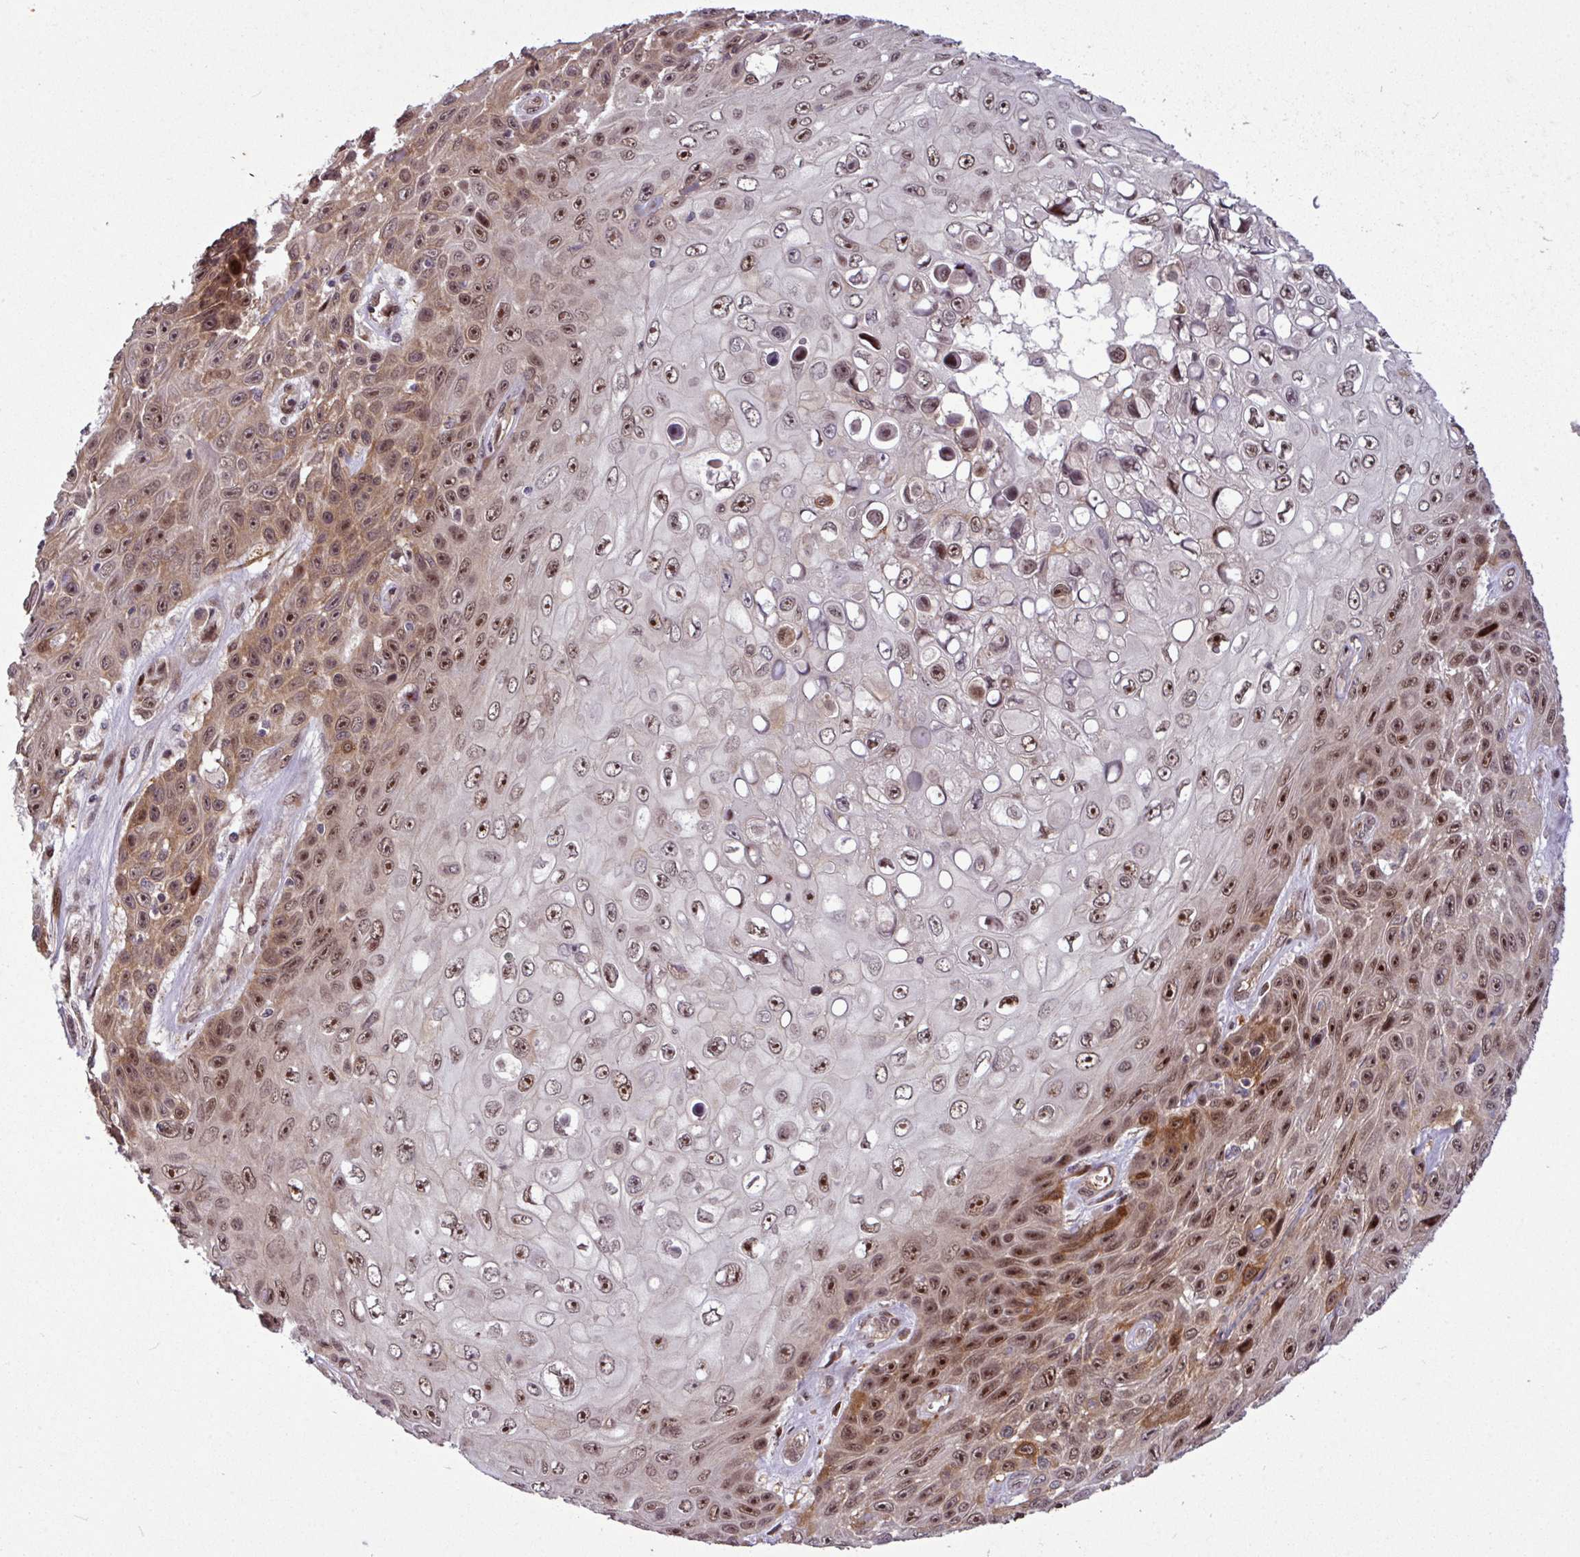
{"staining": {"intensity": "moderate", "quantity": ">75%", "location": "cytoplasmic/membranous,nuclear"}, "tissue": "skin cancer", "cell_type": "Tumor cells", "image_type": "cancer", "snomed": [{"axis": "morphology", "description": "Squamous cell carcinoma, NOS"}, {"axis": "topography", "description": "Skin"}], "caption": "Human skin cancer stained with a protein marker reveals moderate staining in tumor cells.", "gene": "C7orf50", "patient": {"sex": "male", "age": 82}}